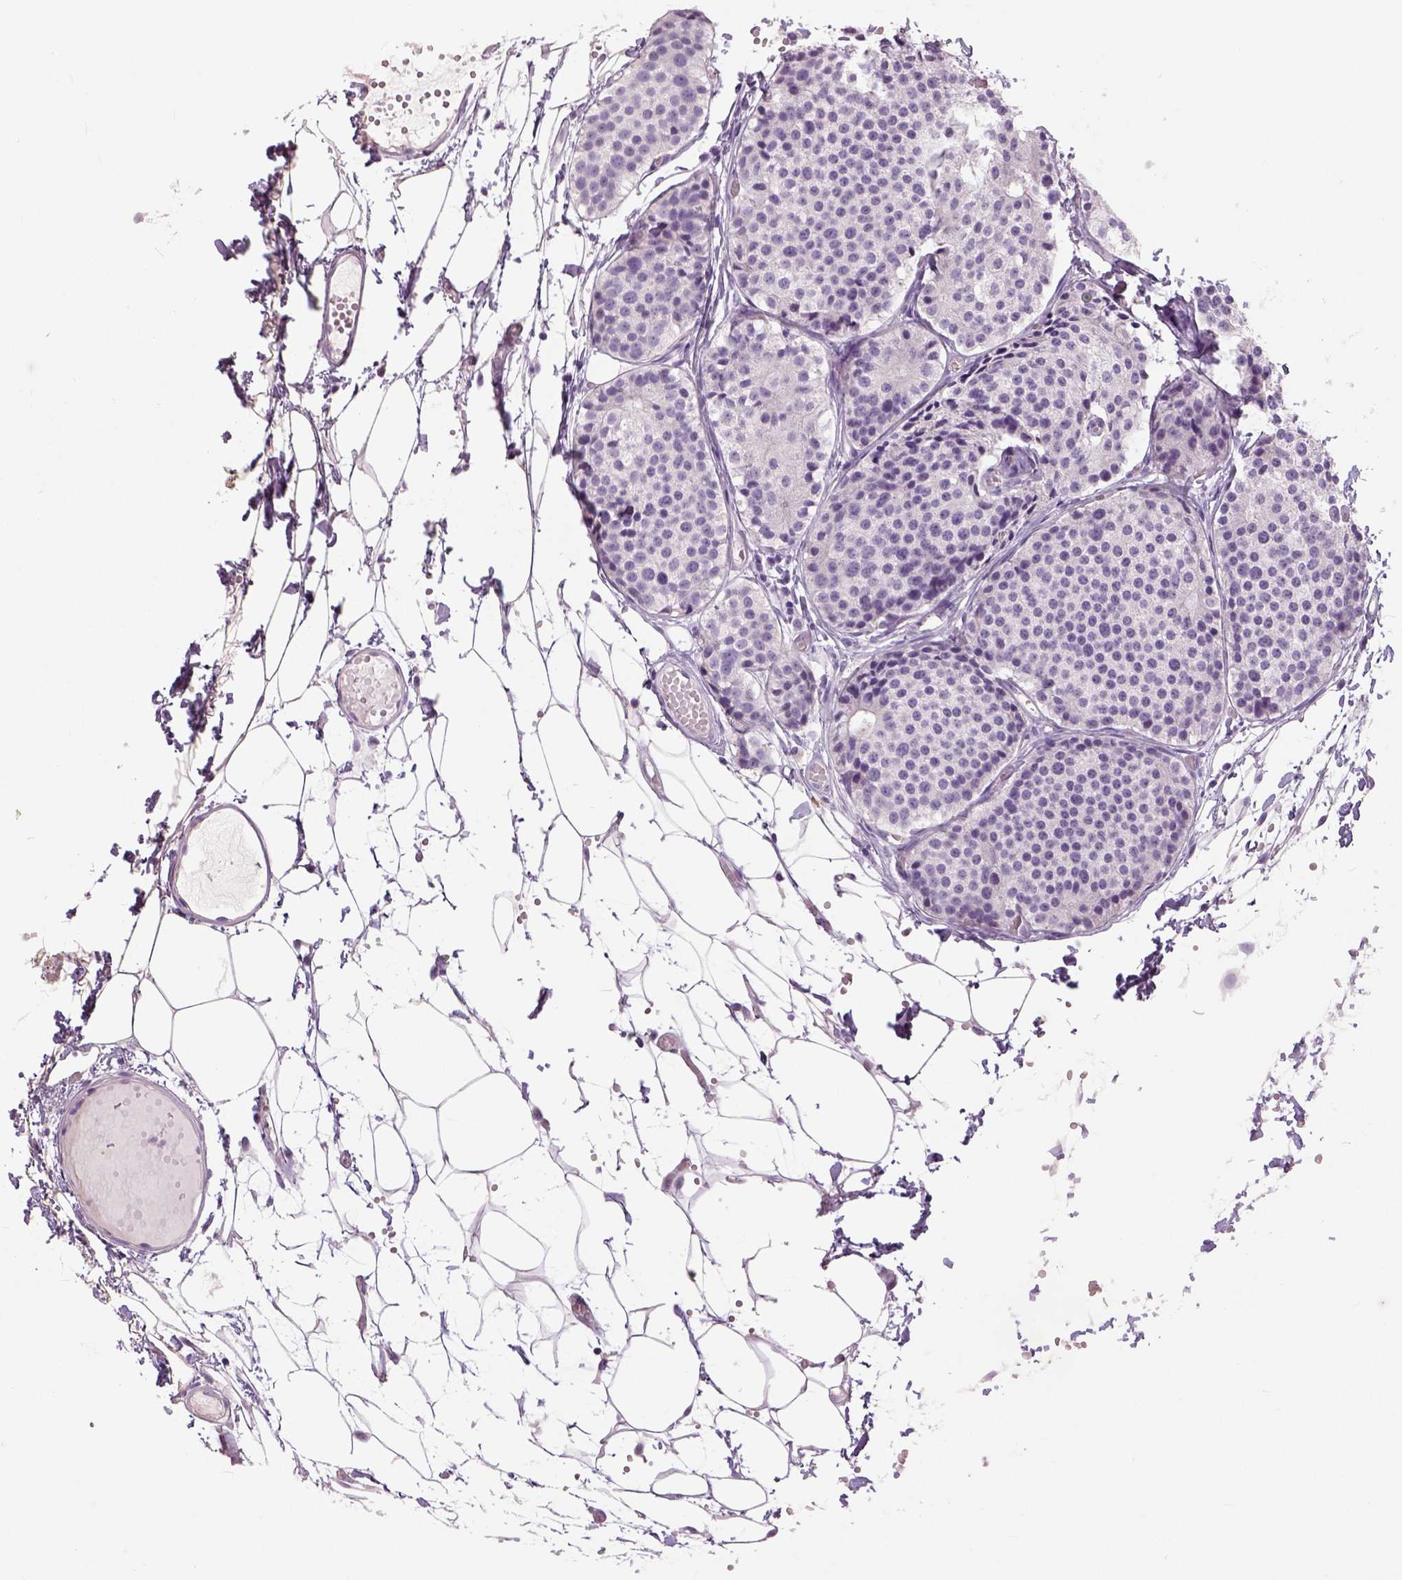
{"staining": {"intensity": "negative", "quantity": "none", "location": "none"}, "tissue": "carcinoid", "cell_type": "Tumor cells", "image_type": "cancer", "snomed": [{"axis": "morphology", "description": "Carcinoid, malignant, NOS"}, {"axis": "topography", "description": "Small intestine"}], "caption": "An immunohistochemistry (IHC) photomicrograph of carcinoid is shown. There is no staining in tumor cells of carcinoid. Brightfield microscopy of immunohistochemistry stained with DAB (brown) and hematoxylin (blue), captured at high magnification.", "gene": "NECAB1", "patient": {"sex": "female", "age": 65}}